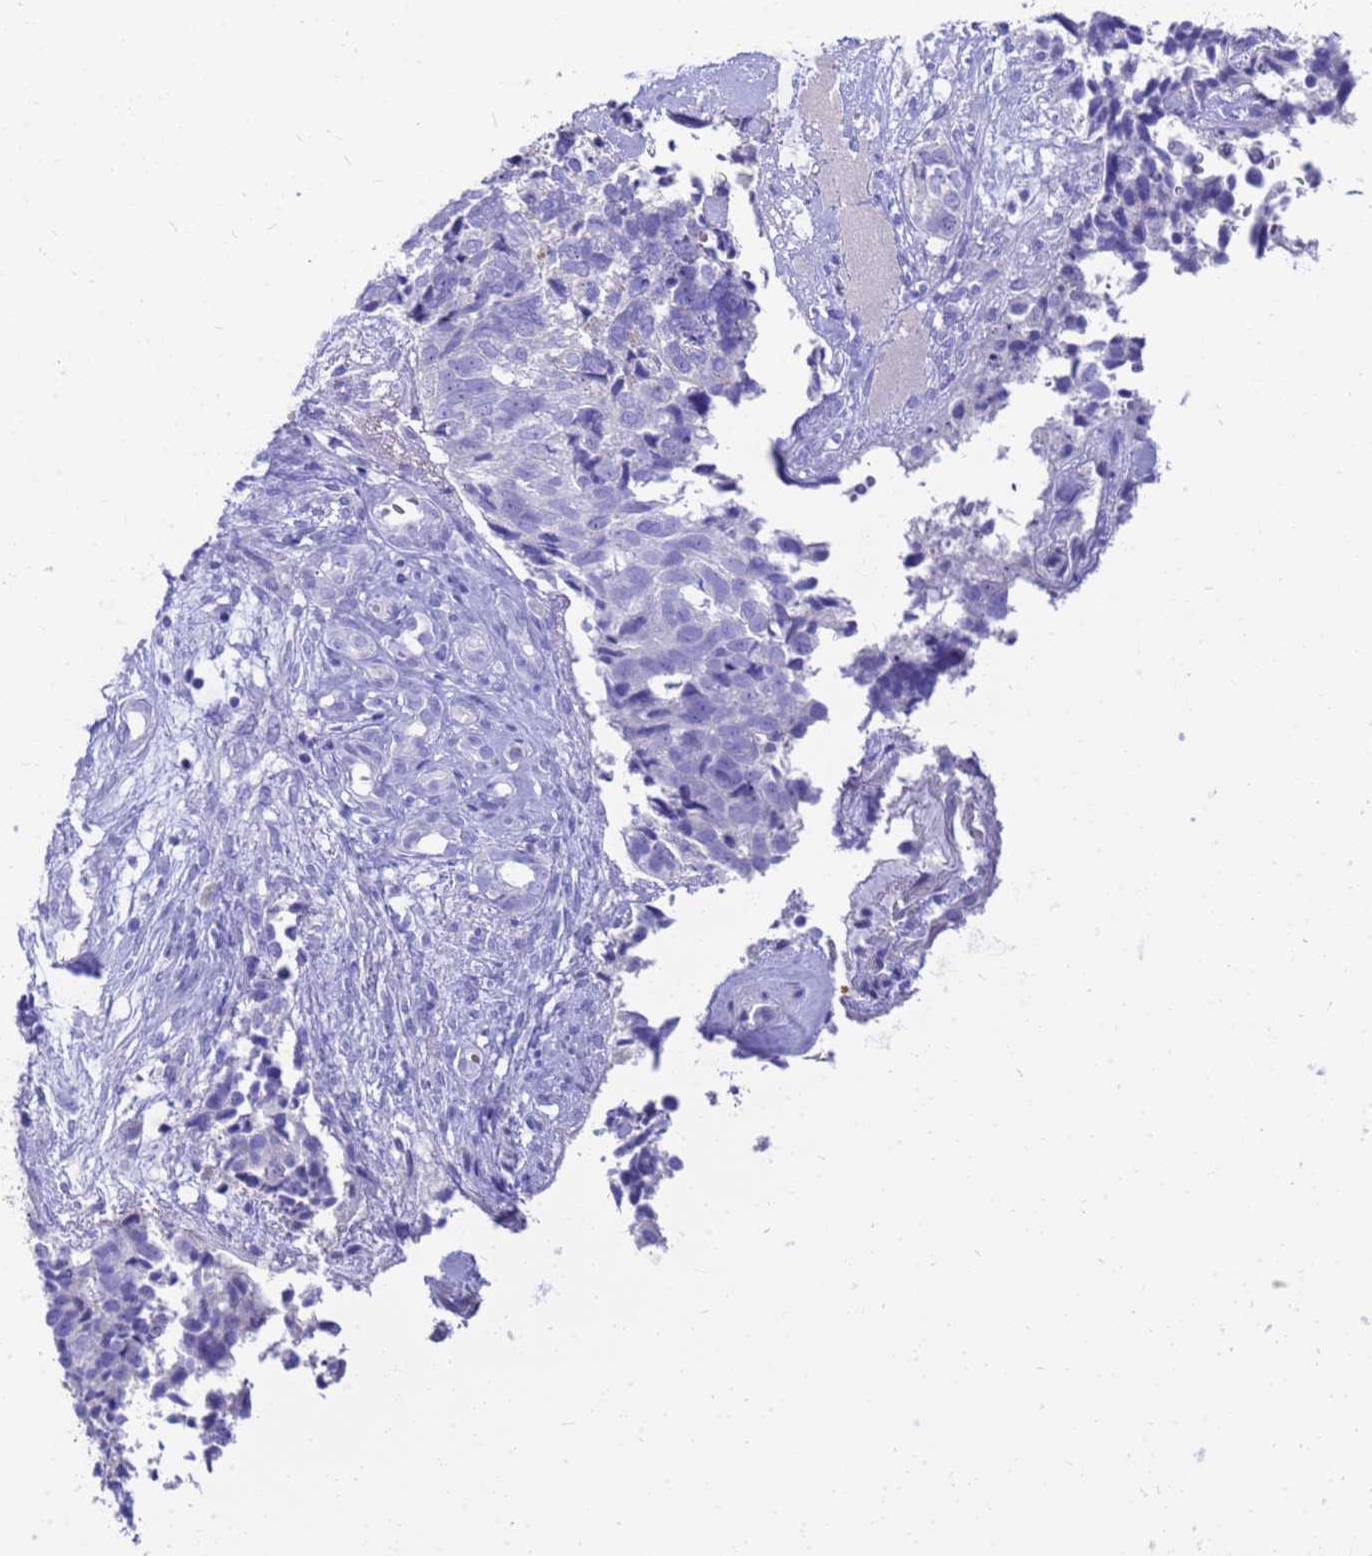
{"staining": {"intensity": "negative", "quantity": "none", "location": "none"}, "tissue": "cervical cancer", "cell_type": "Tumor cells", "image_type": "cancer", "snomed": [{"axis": "morphology", "description": "Squamous cell carcinoma, NOS"}, {"axis": "topography", "description": "Cervix"}], "caption": "Cervical cancer (squamous cell carcinoma) was stained to show a protein in brown. There is no significant positivity in tumor cells.", "gene": "SYCN", "patient": {"sex": "female", "age": 63}}